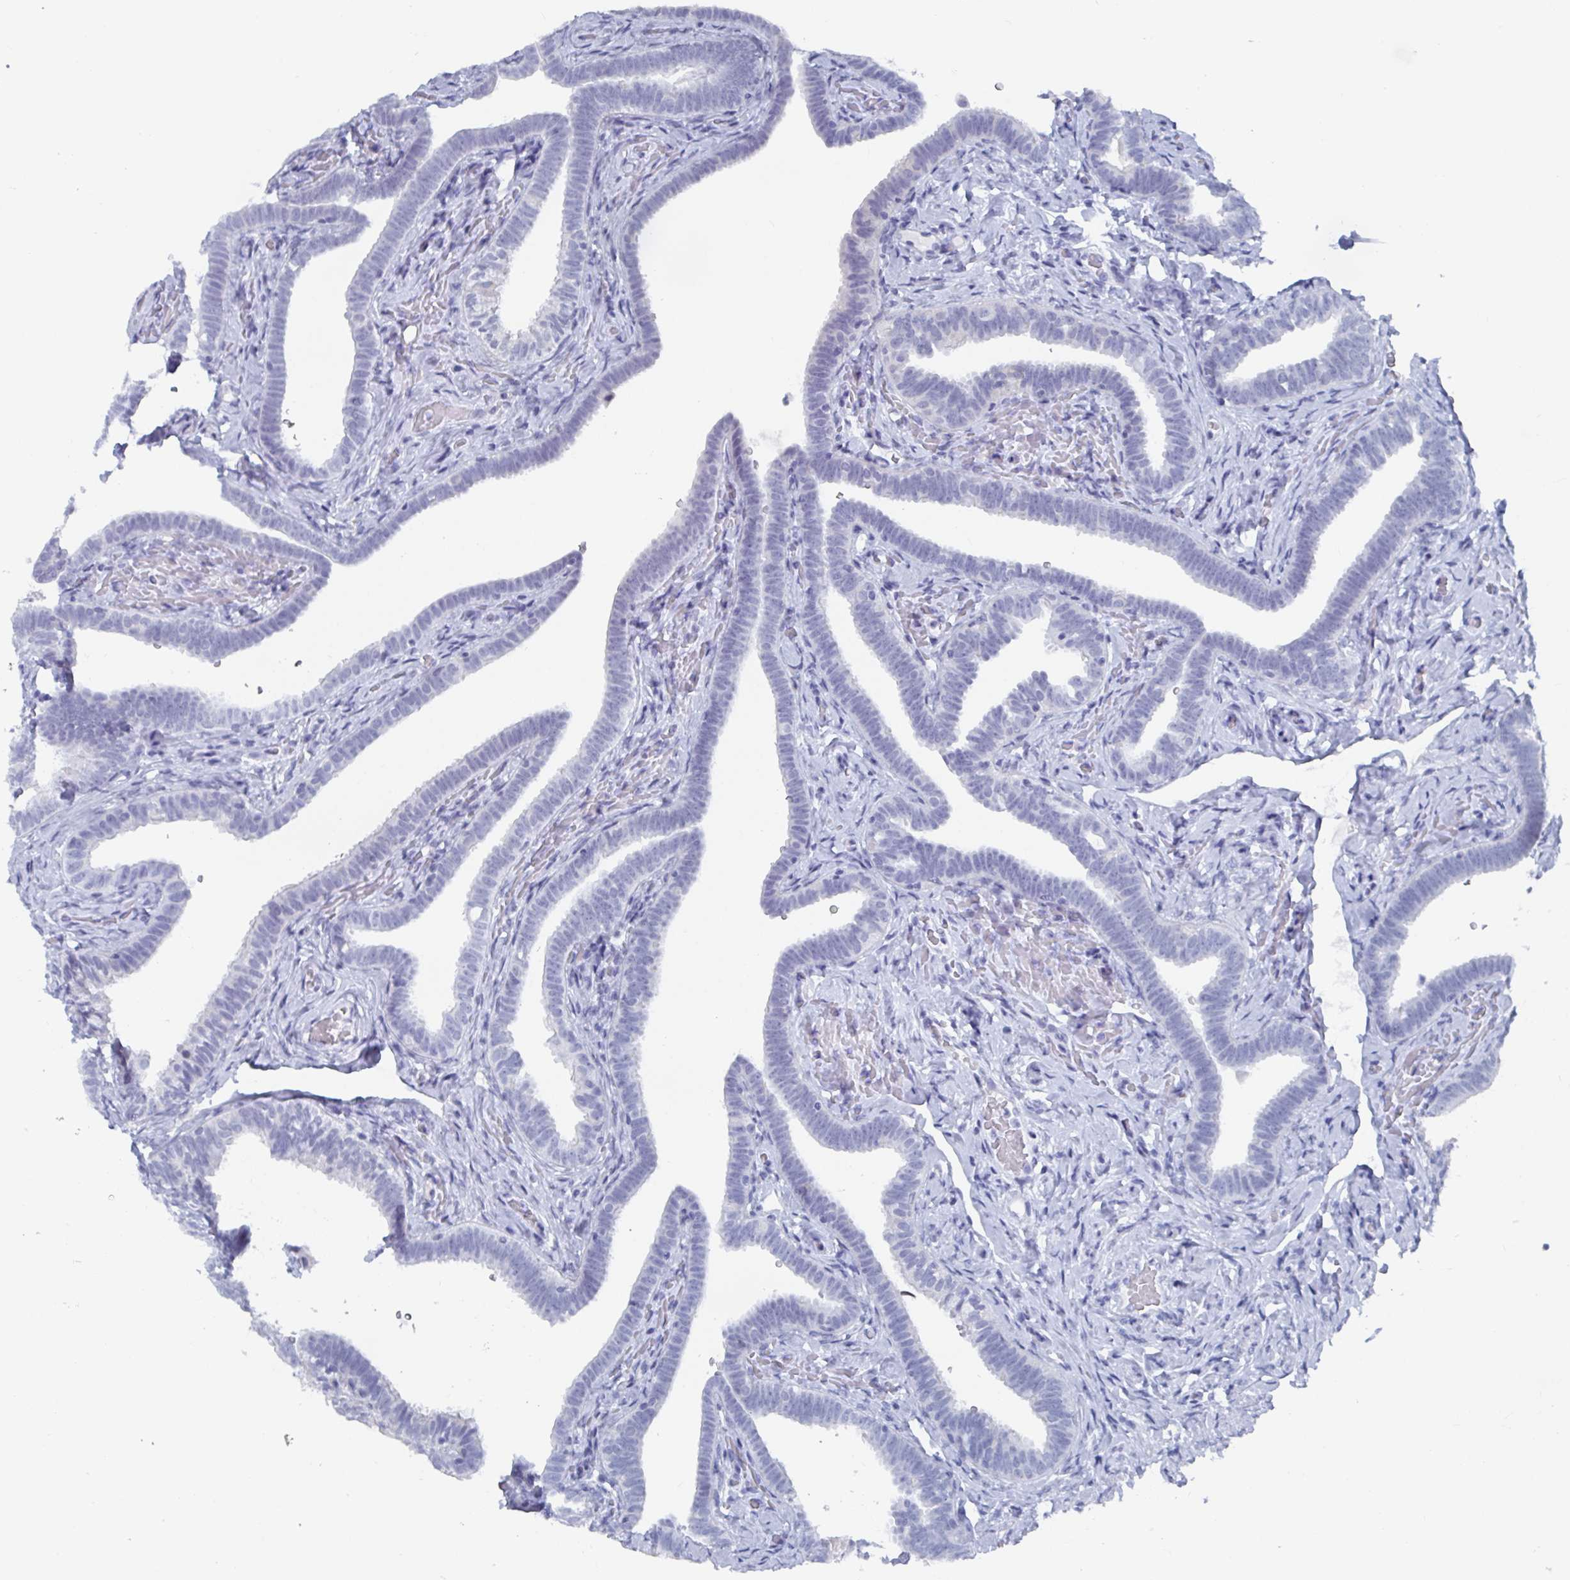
{"staining": {"intensity": "negative", "quantity": "none", "location": "none"}, "tissue": "fallopian tube", "cell_type": "Glandular cells", "image_type": "normal", "snomed": [{"axis": "morphology", "description": "Normal tissue, NOS"}, {"axis": "topography", "description": "Fallopian tube"}], "caption": "Glandular cells show no significant positivity in unremarkable fallopian tube.", "gene": "CAMKV", "patient": {"sex": "female", "age": 69}}